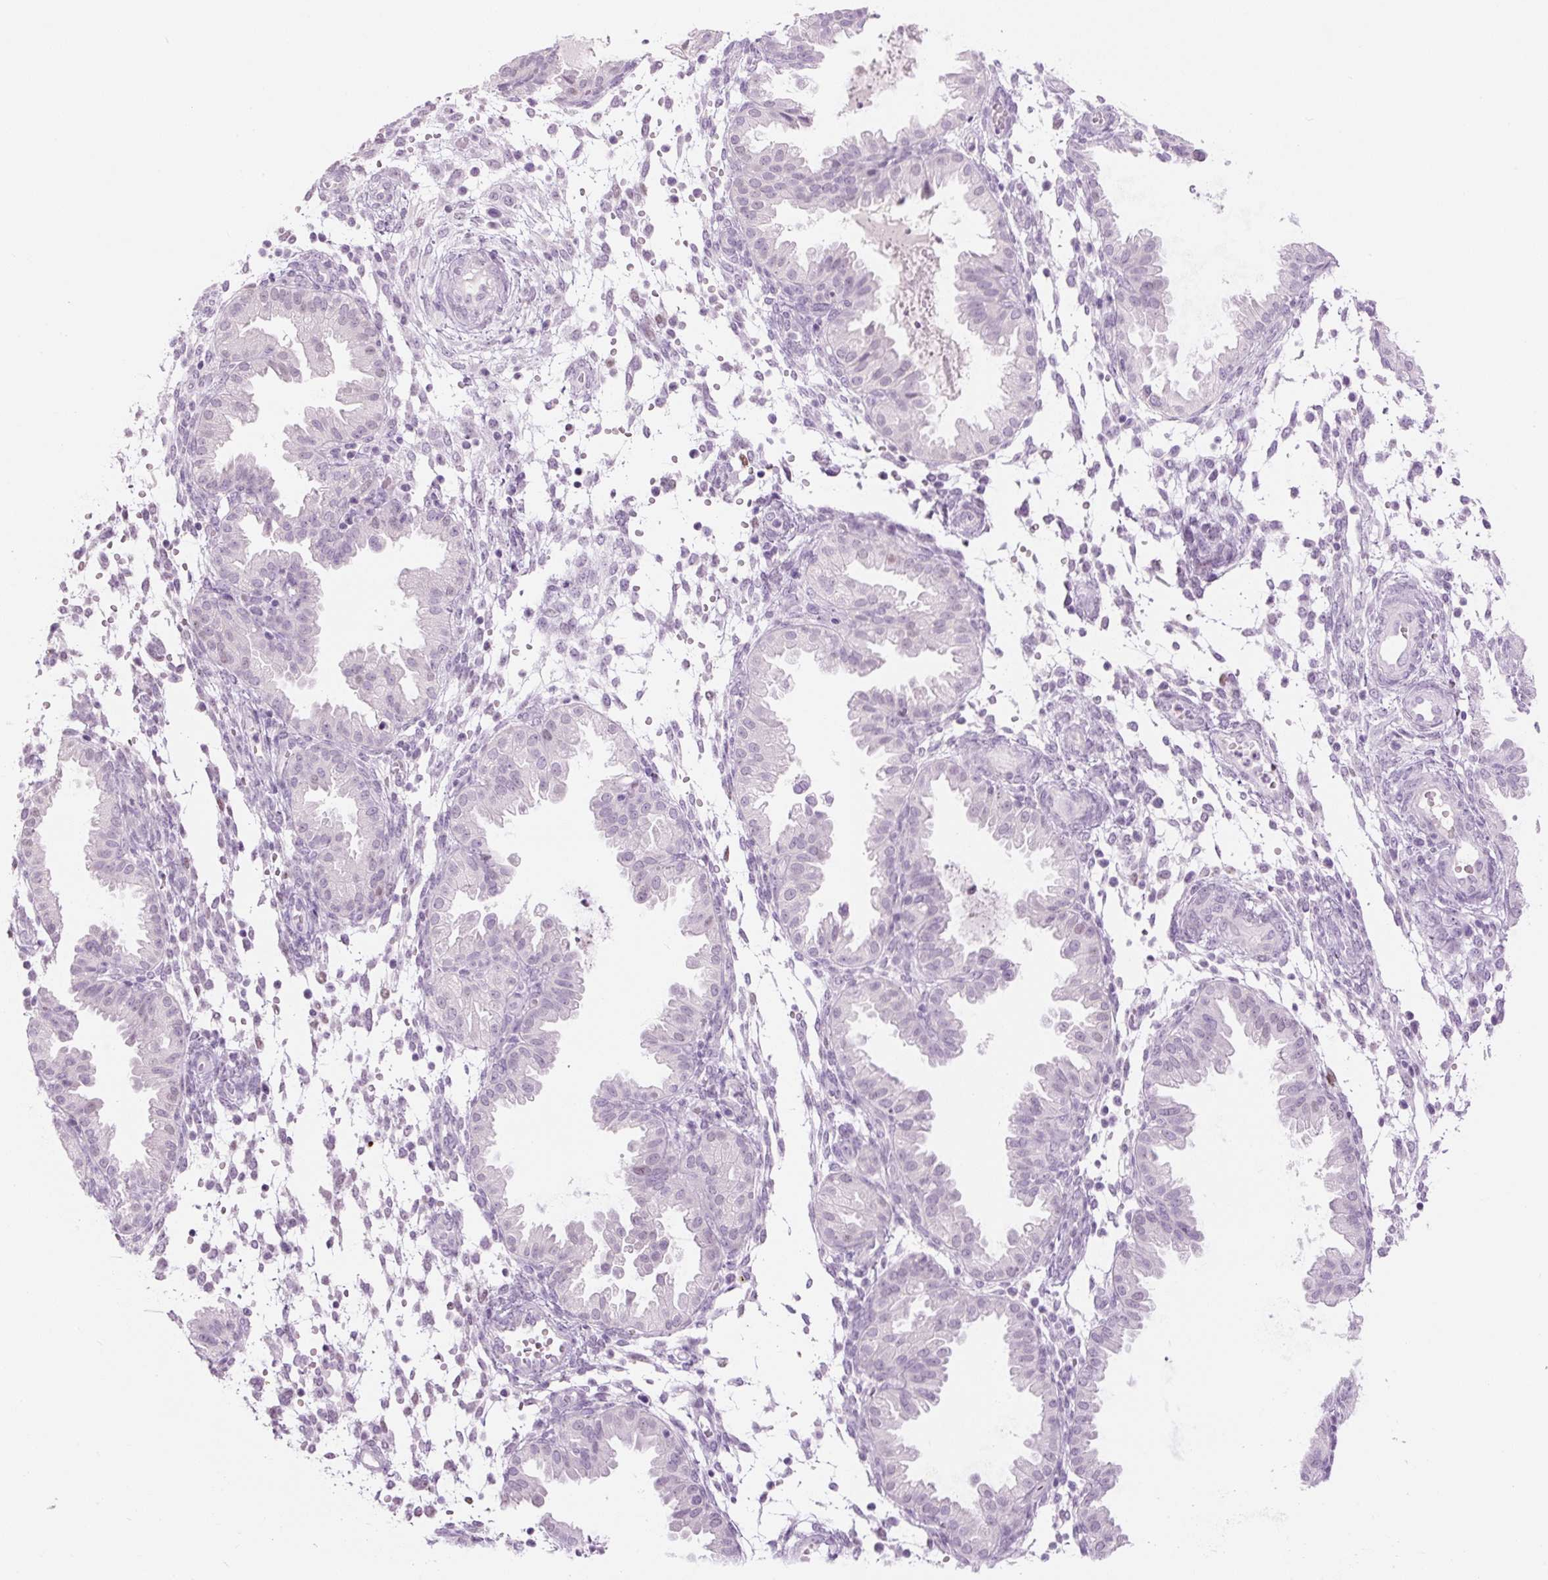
{"staining": {"intensity": "negative", "quantity": "none", "location": "none"}, "tissue": "endometrium", "cell_type": "Cells in endometrial stroma", "image_type": "normal", "snomed": [{"axis": "morphology", "description": "Normal tissue, NOS"}, {"axis": "topography", "description": "Endometrium"}], "caption": "The histopathology image exhibits no significant expression in cells in endometrial stroma of endometrium.", "gene": "SIX1", "patient": {"sex": "female", "age": 33}}